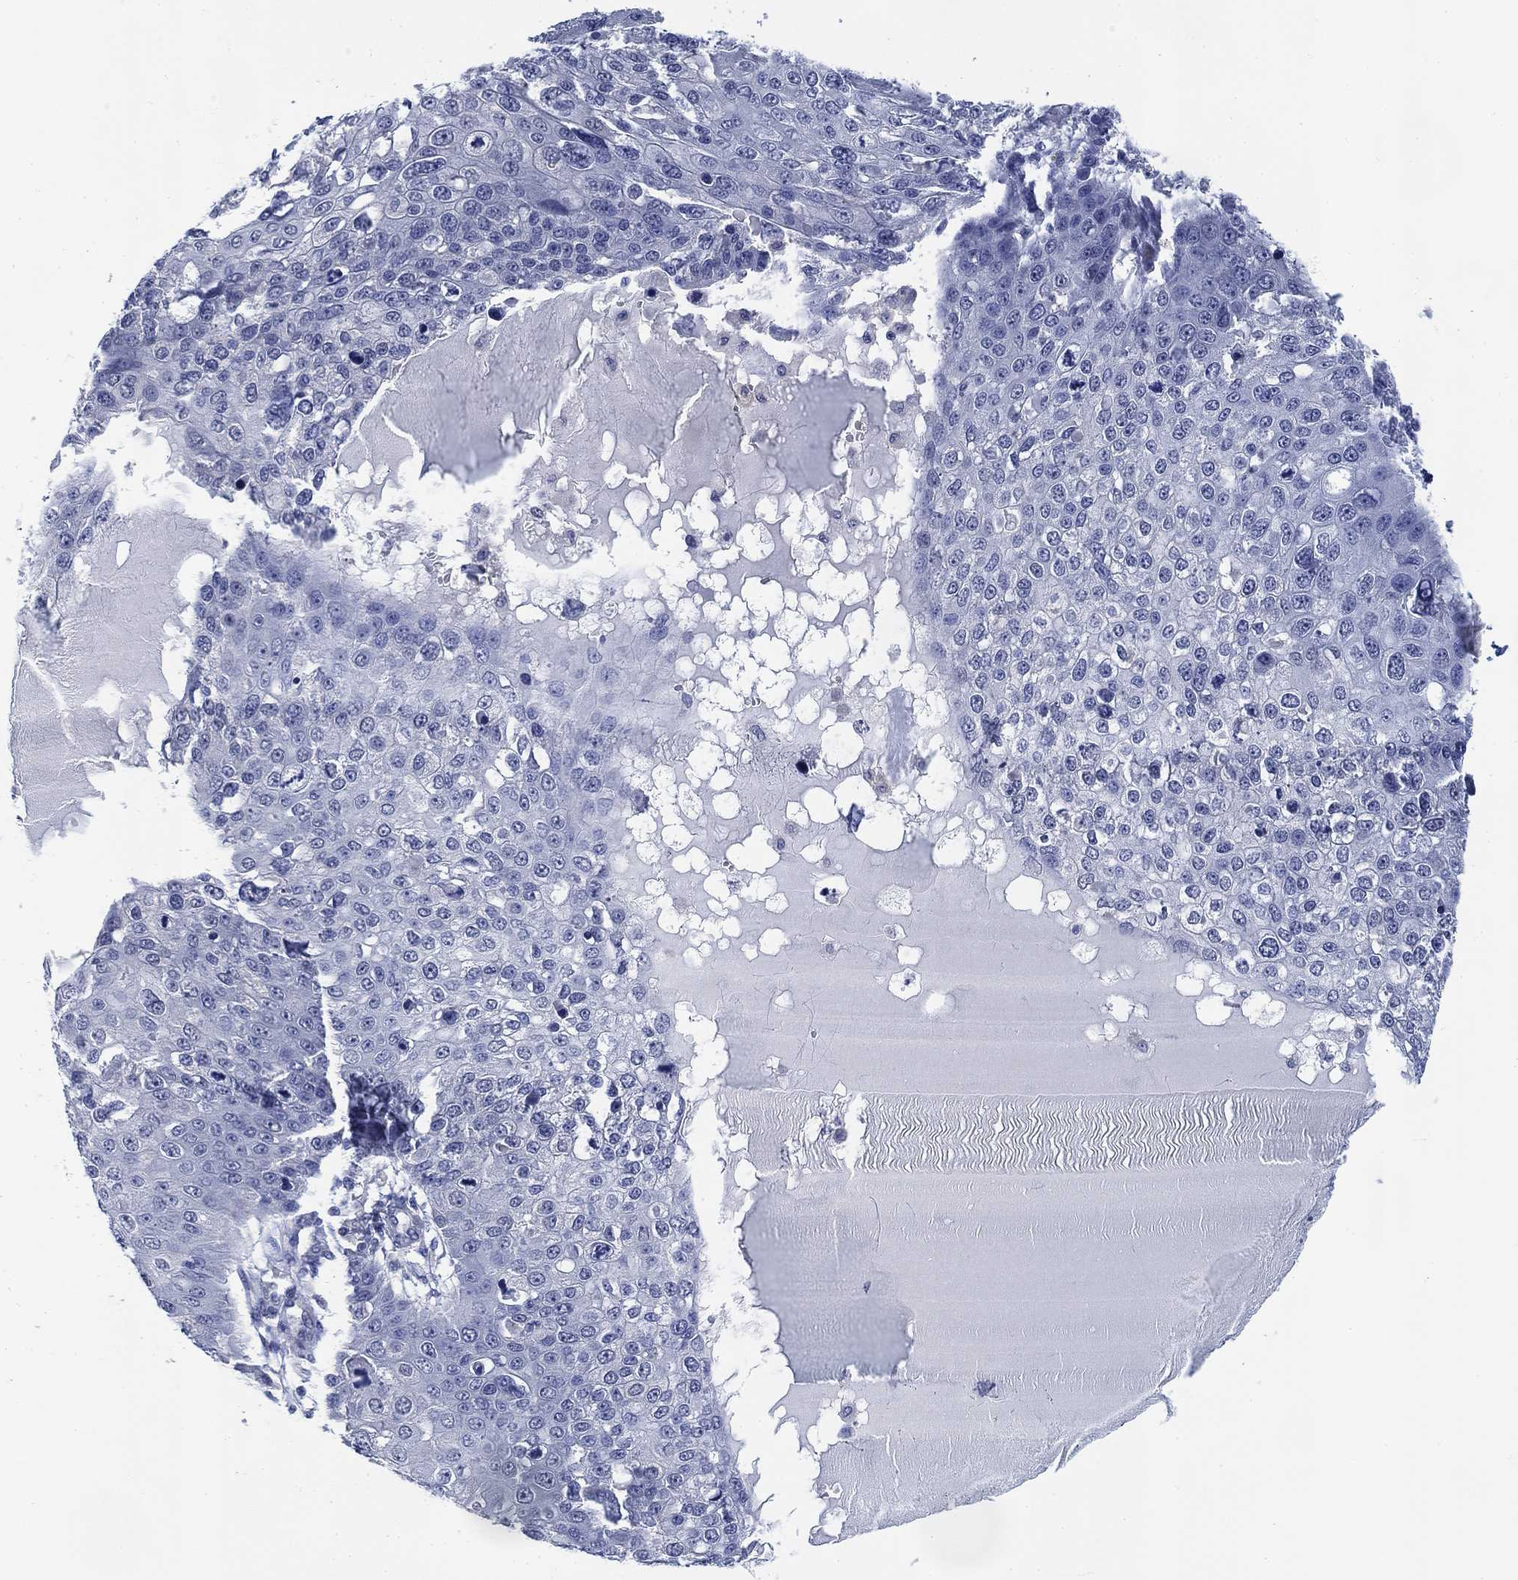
{"staining": {"intensity": "negative", "quantity": "none", "location": "none"}, "tissue": "skin cancer", "cell_type": "Tumor cells", "image_type": "cancer", "snomed": [{"axis": "morphology", "description": "Squamous cell carcinoma, NOS"}, {"axis": "topography", "description": "Skin"}], "caption": "Immunohistochemistry photomicrograph of skin cancer stained for a protein (brown), which shows no expression in tumor cells. (DAB (3,3'-diaminobenzidine) IHC, high magnification).", "gene": "DAZL", "patient": {"sex": "male", "age": 71}}